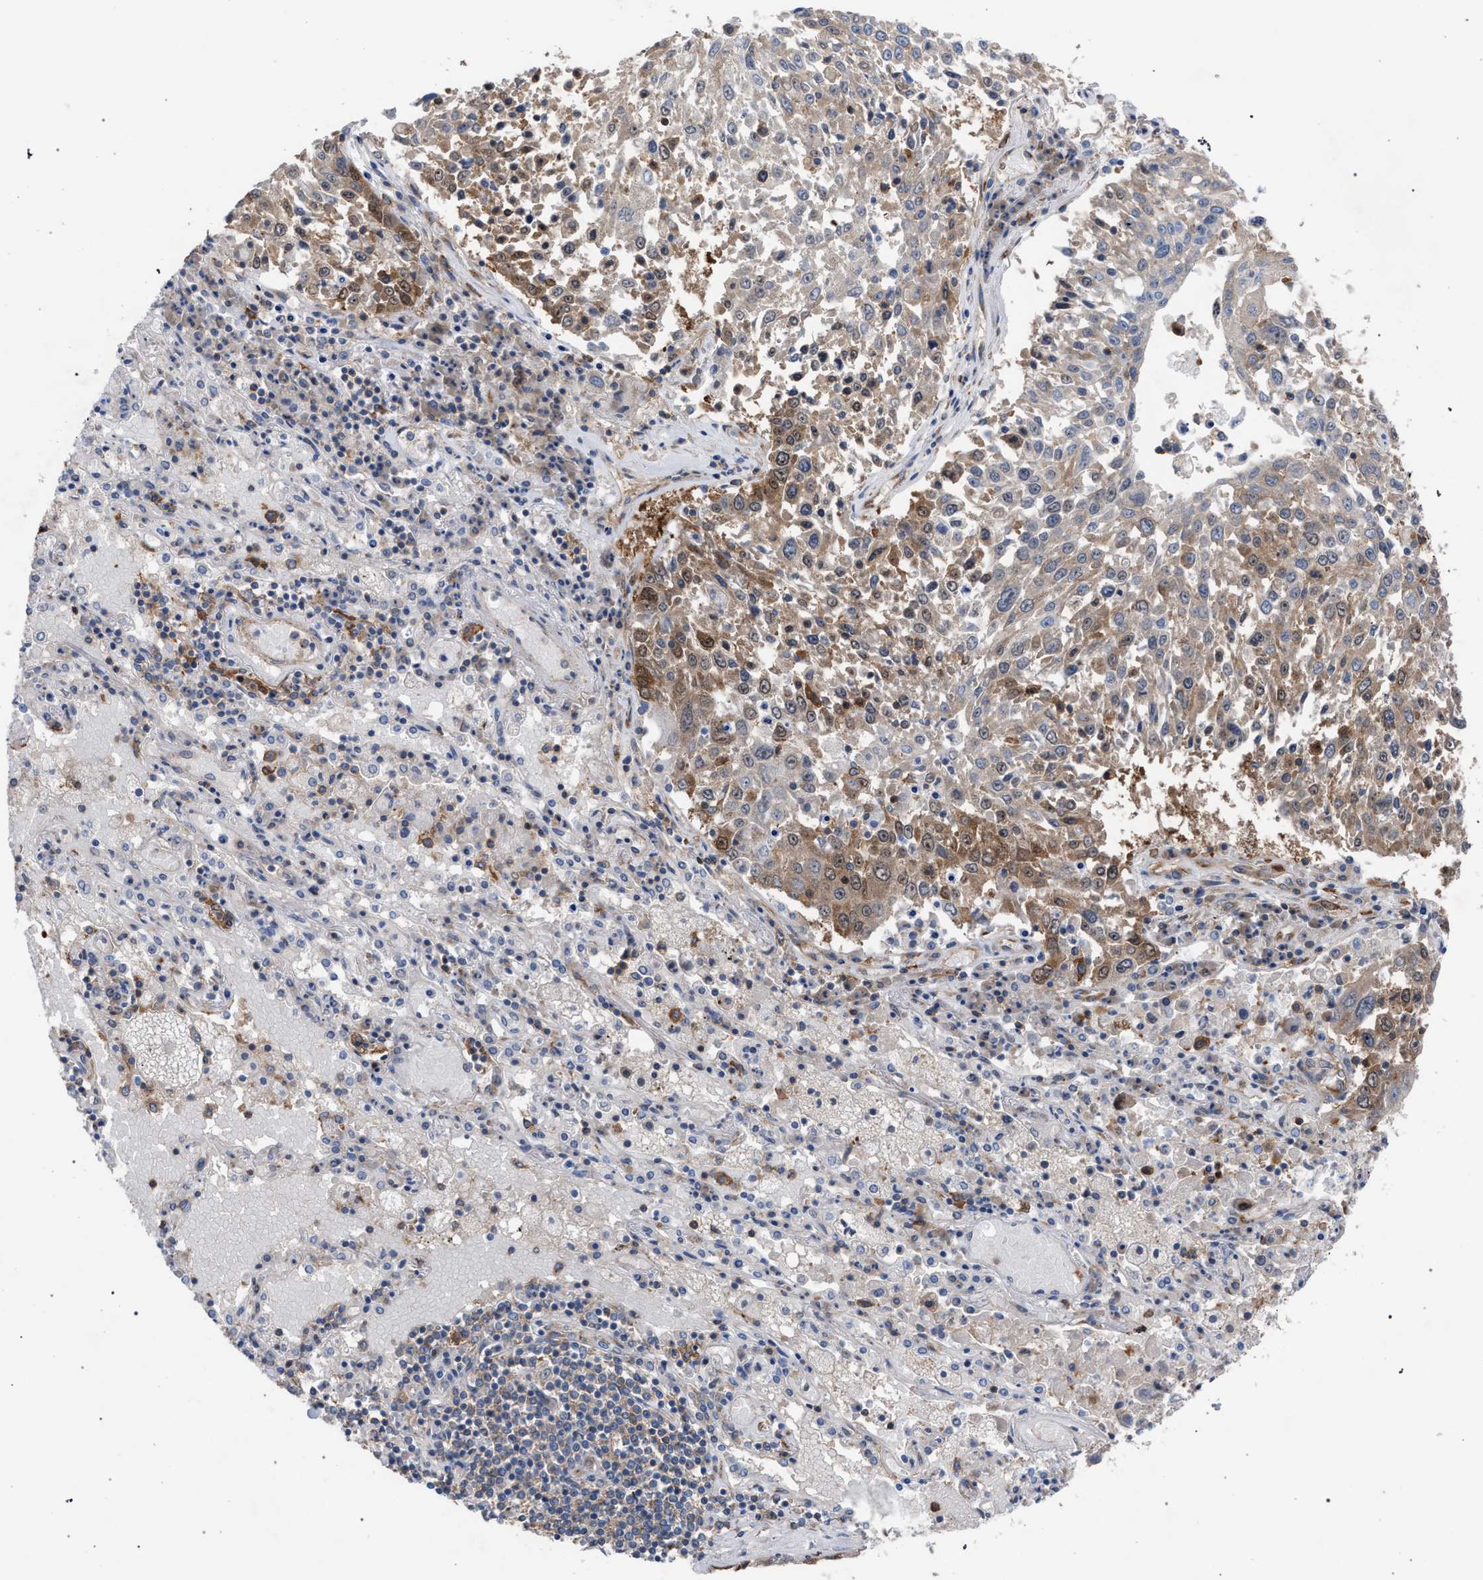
{"staining": {"intensity": "moderate", "quantity": "25%-75%", "location": "cytoplasmic/membranous,nuclear"}, "tissue": "lung cancer", "cell_type": "Tumor cells", "image_type": "cancer", "snomed": [{"axis": "morphology", "description": "Squamous cell carcinoma, NOS"}, {"axis": "topography", "description": "Lung"}], "caption": "Lung cancer was stained to show a protein in brown. There is medium levels of moderate cytoplasmic/membranous and nuclear expression in approximately 25%-75% of tumor cells. (IHC, brightfield microscopy, high magnification).", "gene": "CDR2L", "patient": {"sex": "male", "age": 65}}